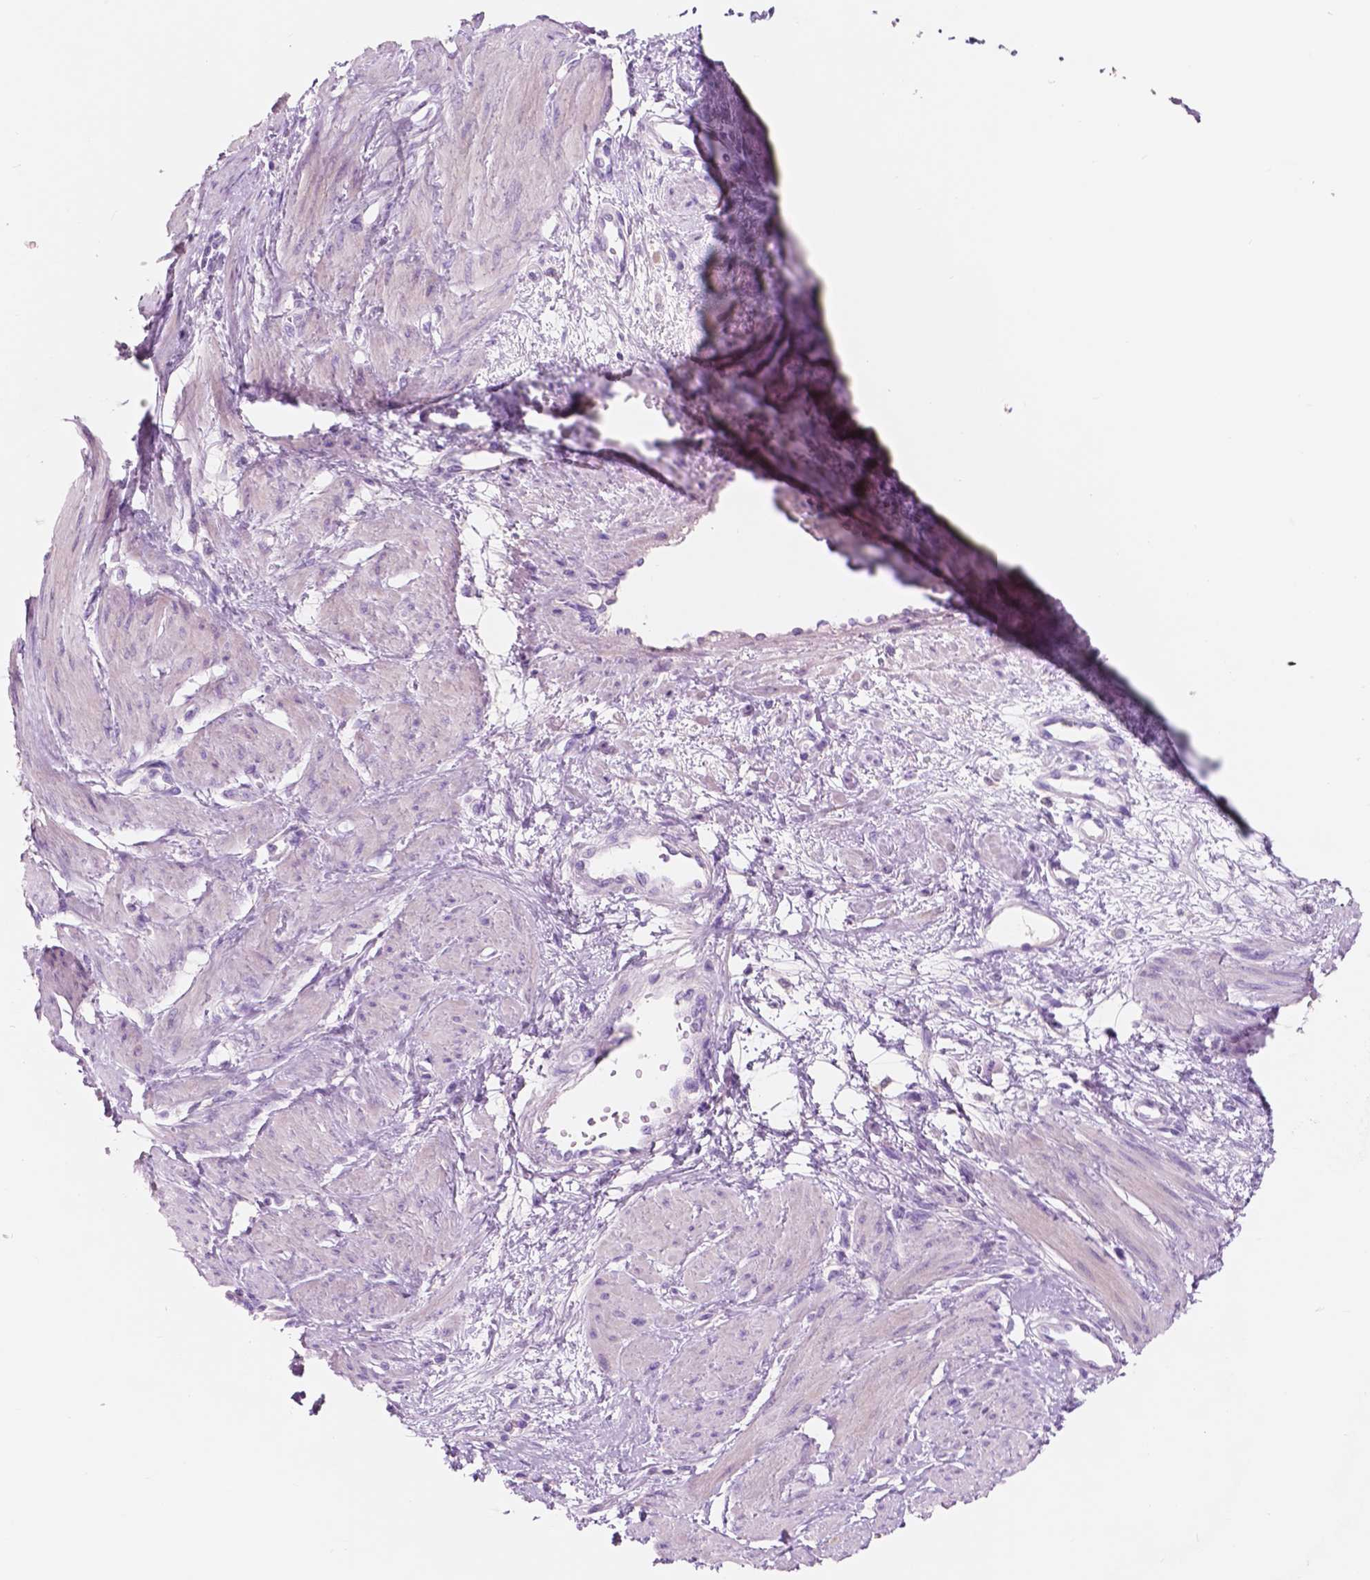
{"staining": {"intensity": "negative", "quantity": "none", "location": "none"}, "tissue": "smooth muscle", "cell_type": "Smooth muscle cells", "image_type": "normal", "snomed": [{"axis": "morphology", "description": "Normal tissue, NOS"}, {"axis": "topography", "description": "Smooth muscle"}, {"axis": "topography", "description": "Uterus"}], "caption": "Micrograph shows no significant protein positivity in smooth muscle cells of normal smooth muscle.", "gene": "CUZD1", "patient": {"sex": "female", "age": 39}}